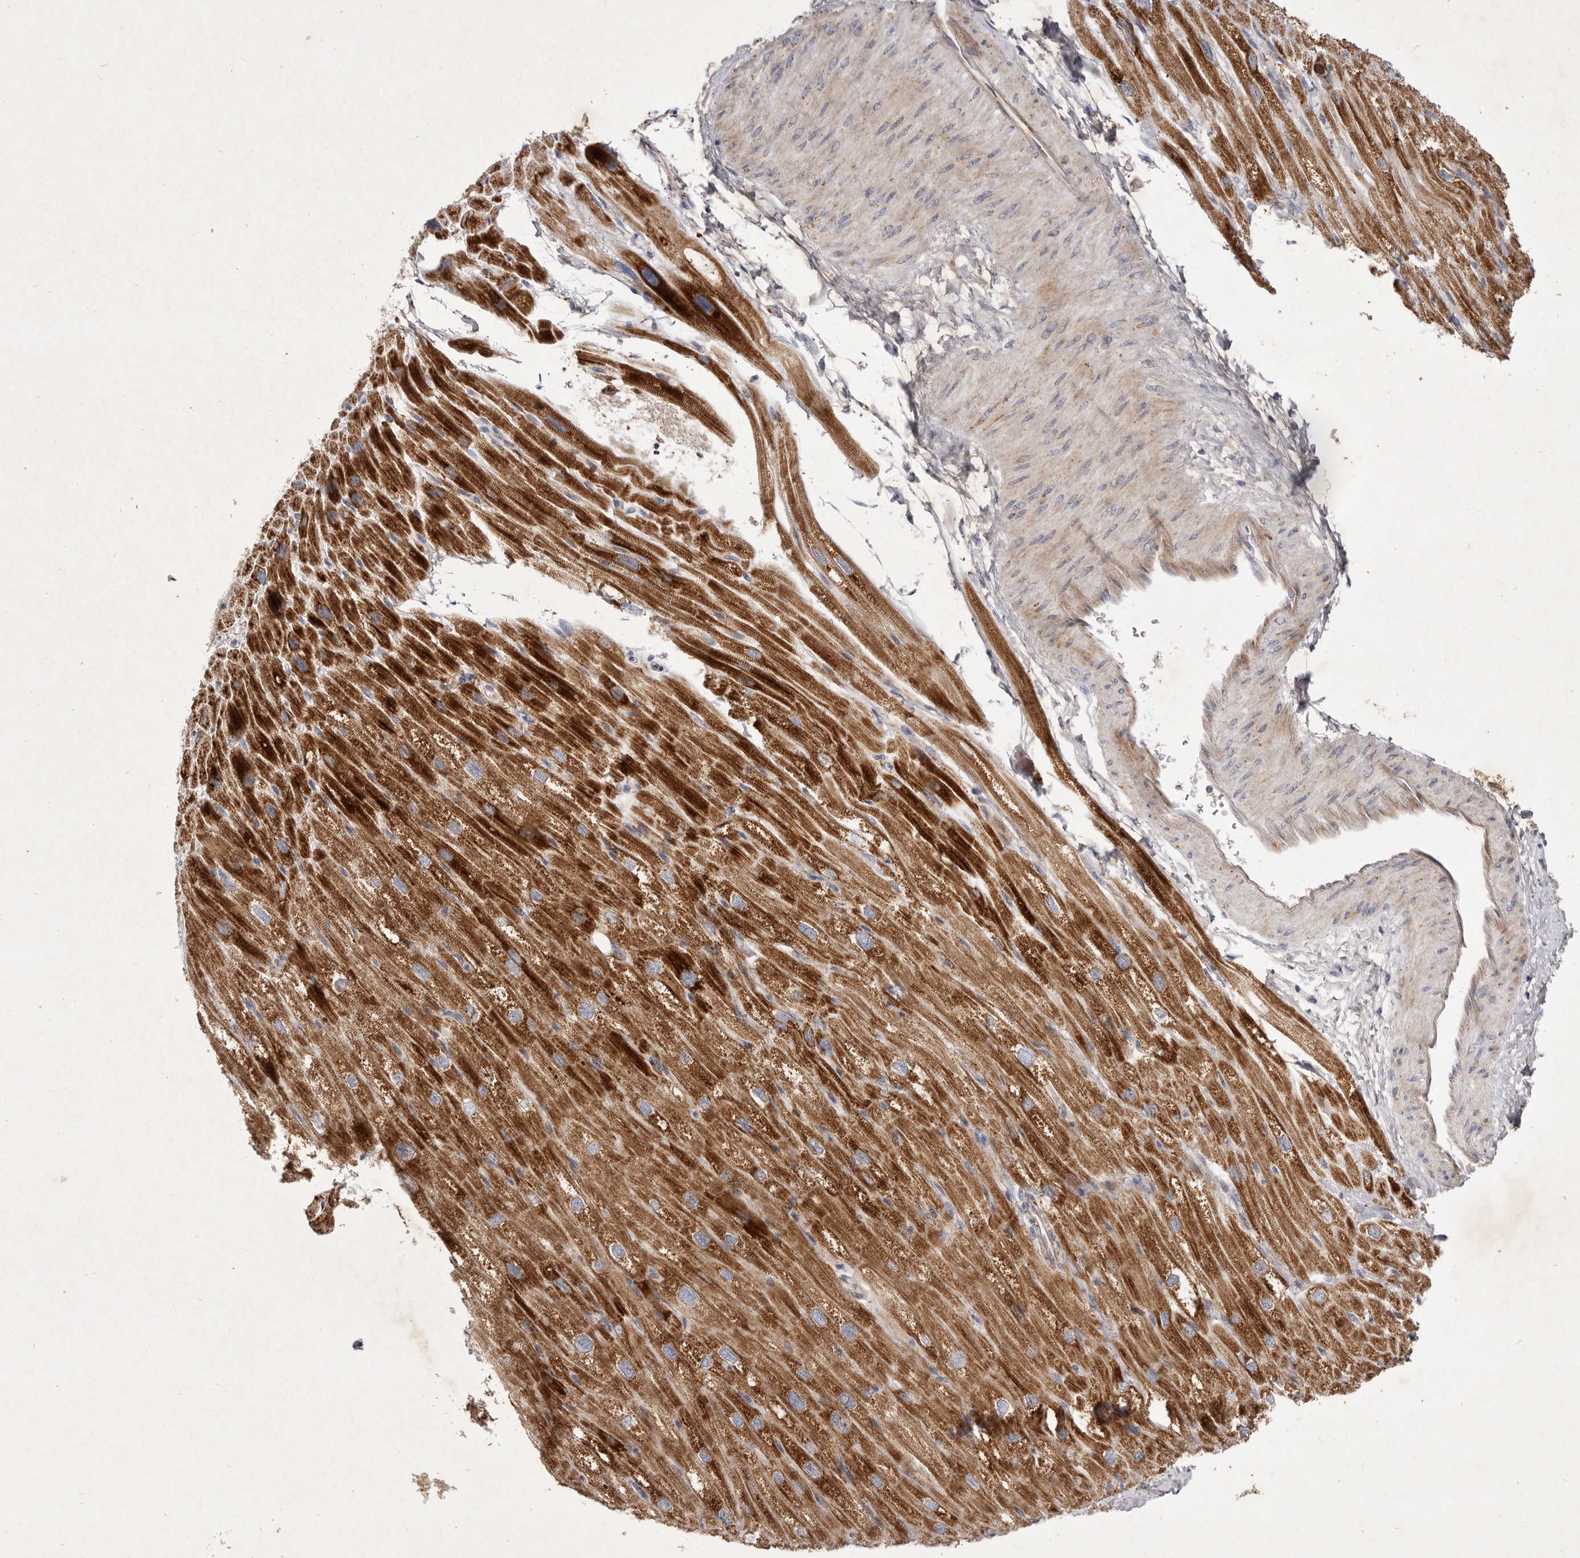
{"staining": {"intensity": "strong", "quantity": ">75%", "location": "cytoplasmic/membranous"}, "tissue": "heart muscle", "cell_type": "Cardiomyocytes", "image_type": "normal", "snomed": [{"axis": "morphology", "description": "Normal tissue, NOS"}, {"axis": "topography", "description": "Heart"}], "caption": "Immunohistochemical staining of unremarkable heart muscle displays >75% levels of strong cytoplasmic/membranous protein expression in approximately >75% of cardiomyocytes.", "gene": "USP24", "patient": {"sex": "male", "age": 50}}